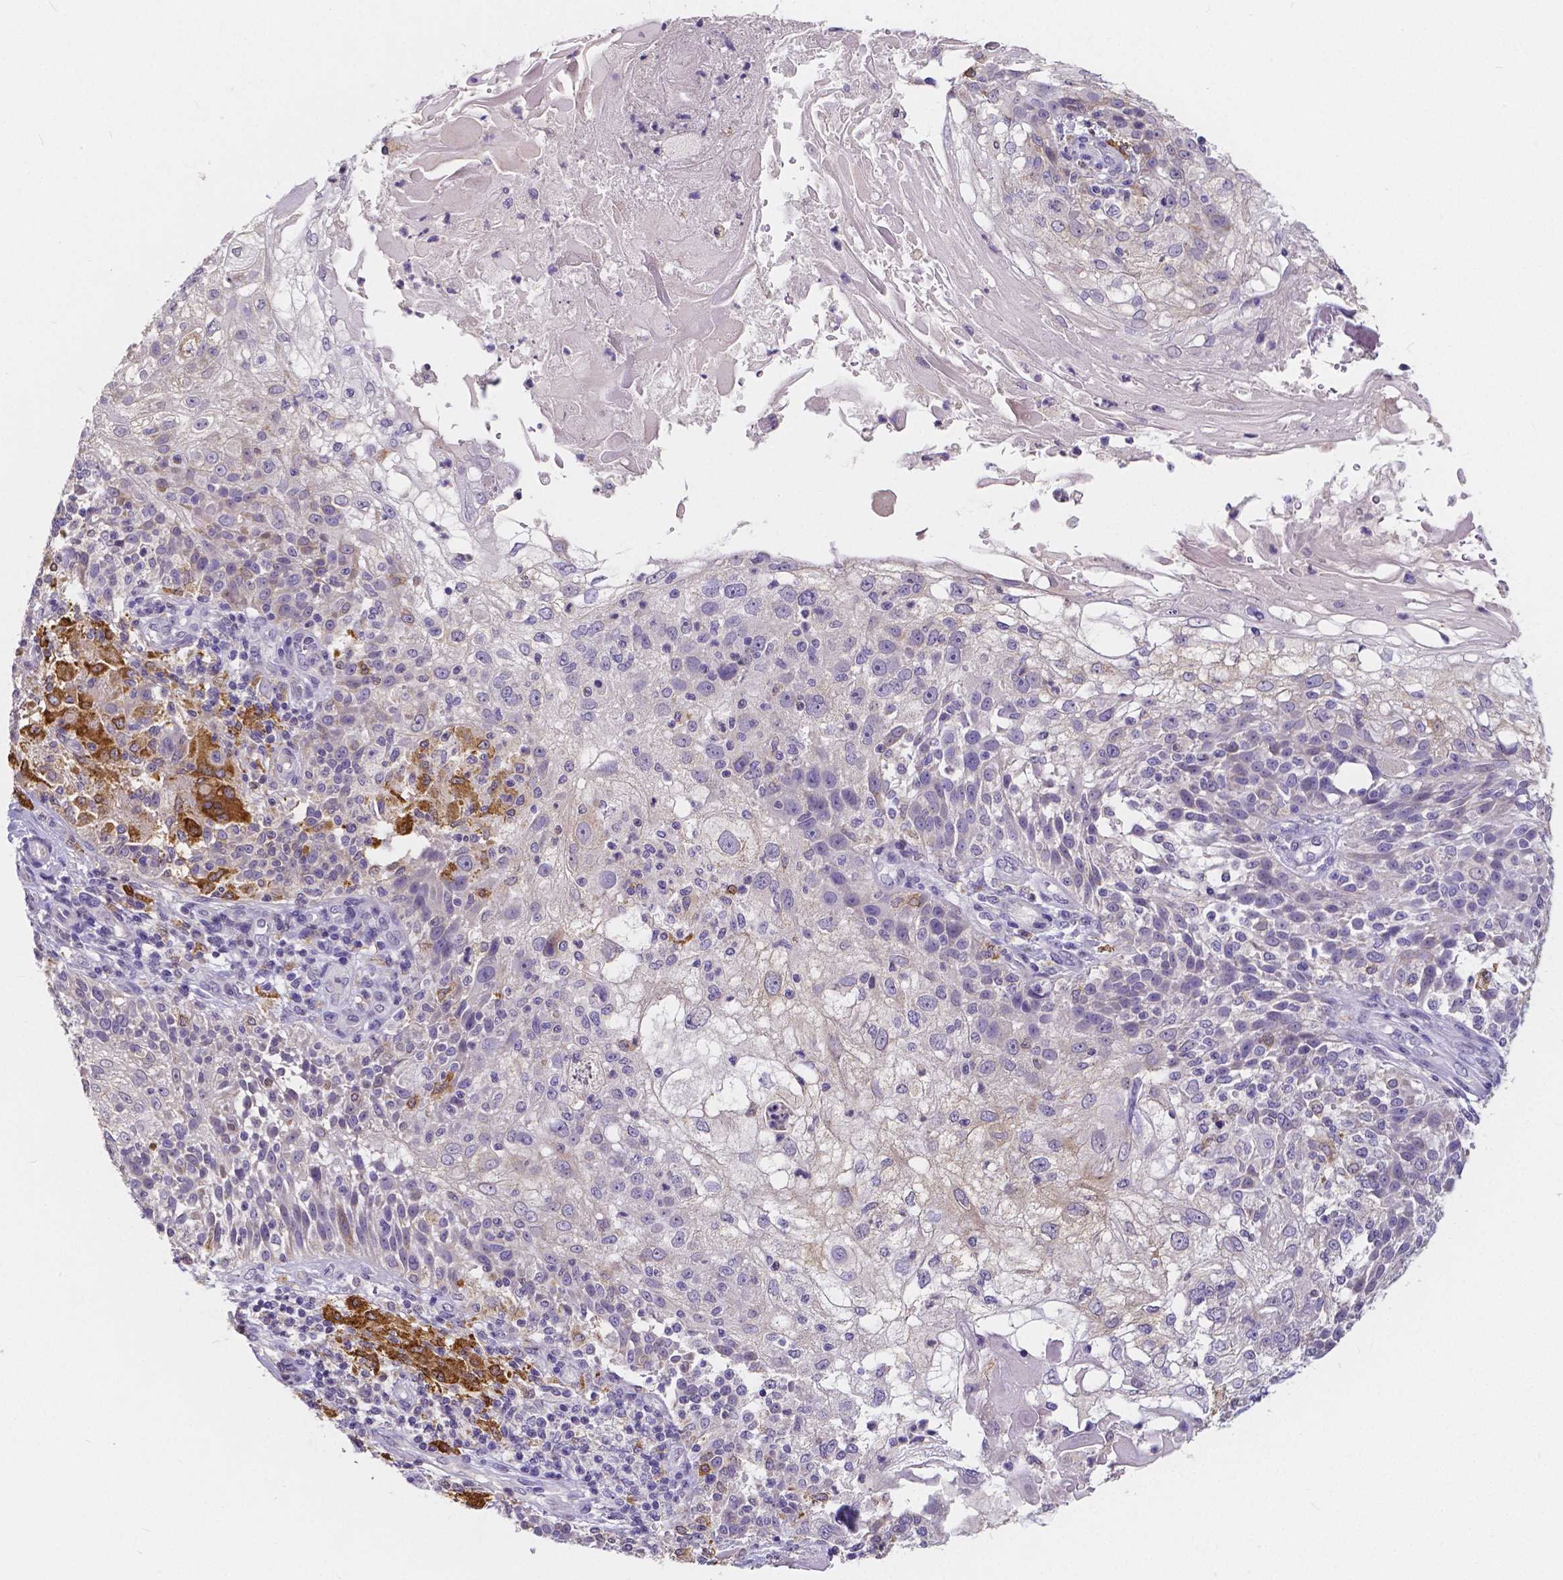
{"staining": {"intensity": "negative", "quantity": "none", "location": "none"}, "tissue": "skin cancer", "cell_type": "Tumor cells", "image_type": "cancer", "snomed": [{"axis": "morphology", "description": "Normal tissue, NOS"}, {"axis": "morphology", "description": "Squamous cell carcinoma, NOS"}, {"axis": "topography", "description": "Skin"}], "caption": "Immunohistochemistry photomicrograph of skin cancer stained for a protein (brown), which exhibits no expression in tumor cells. (DAB (3,3'-diaminobenzidine) immunohistochemistry, high magnification).", "gene": "ACP5", "patient": {"sex": "female", "age": 83}}